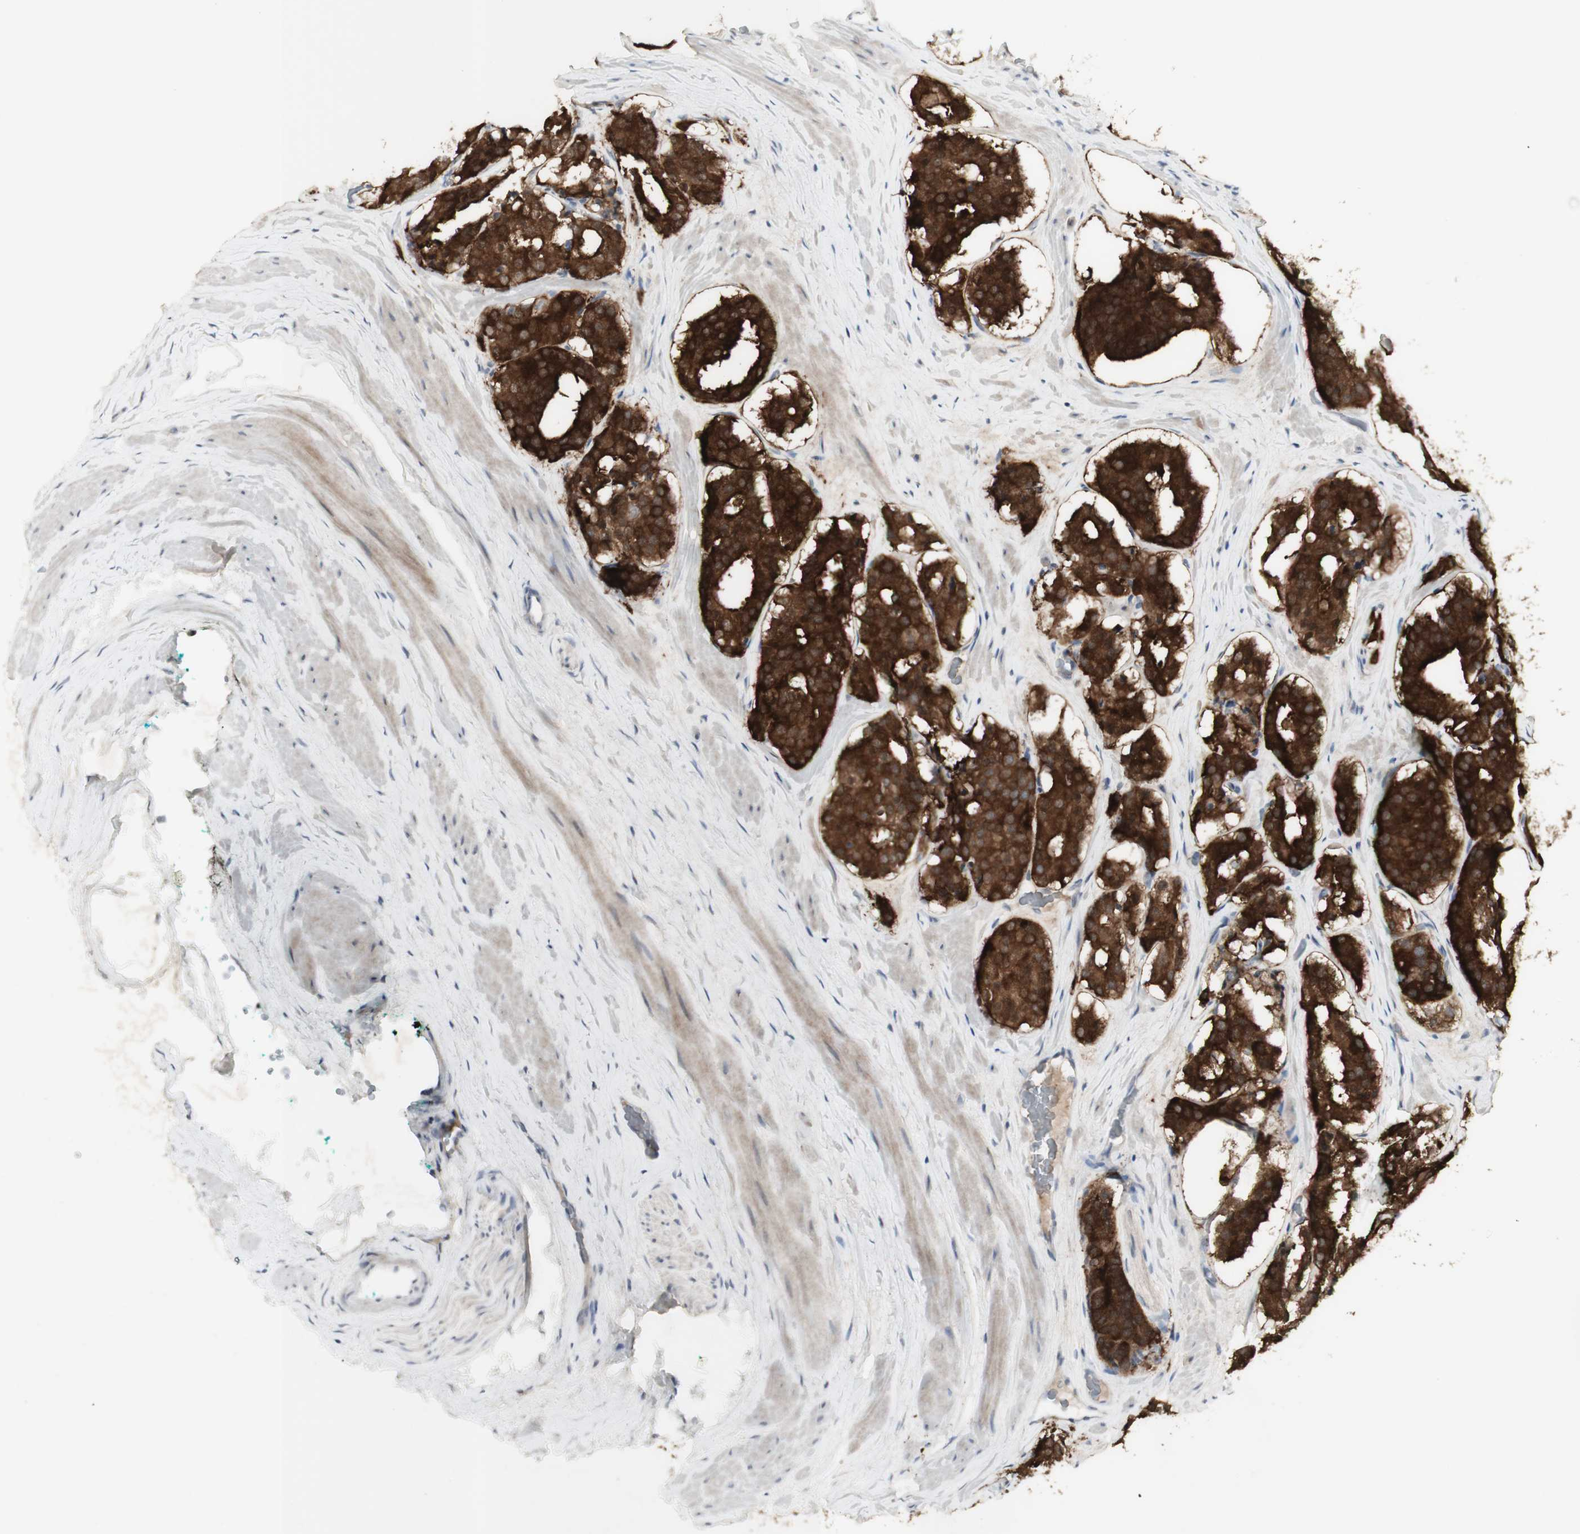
{"staining": {"intensity": "strong", "quantity": ">75%", "location": "cytoplasmic/membranous"}, "tissue": "prostate cancer", "cell_type": "Tumor cells", "image_type": "cancer", "snomed": [{"axis": "morphology", "description": "Adenocarcinoma, High grade"}, {"axis": "topography", "description": "Prostate"}], "caption": "Protein analysis of prostate adenocarcinoma (high-grade) tissue demonstrates strong cytoplasmic/membranous staining in about >75% of tumor cells.", "gene": "C1orf116", "patient": {"sex": "male", "age": 60}}